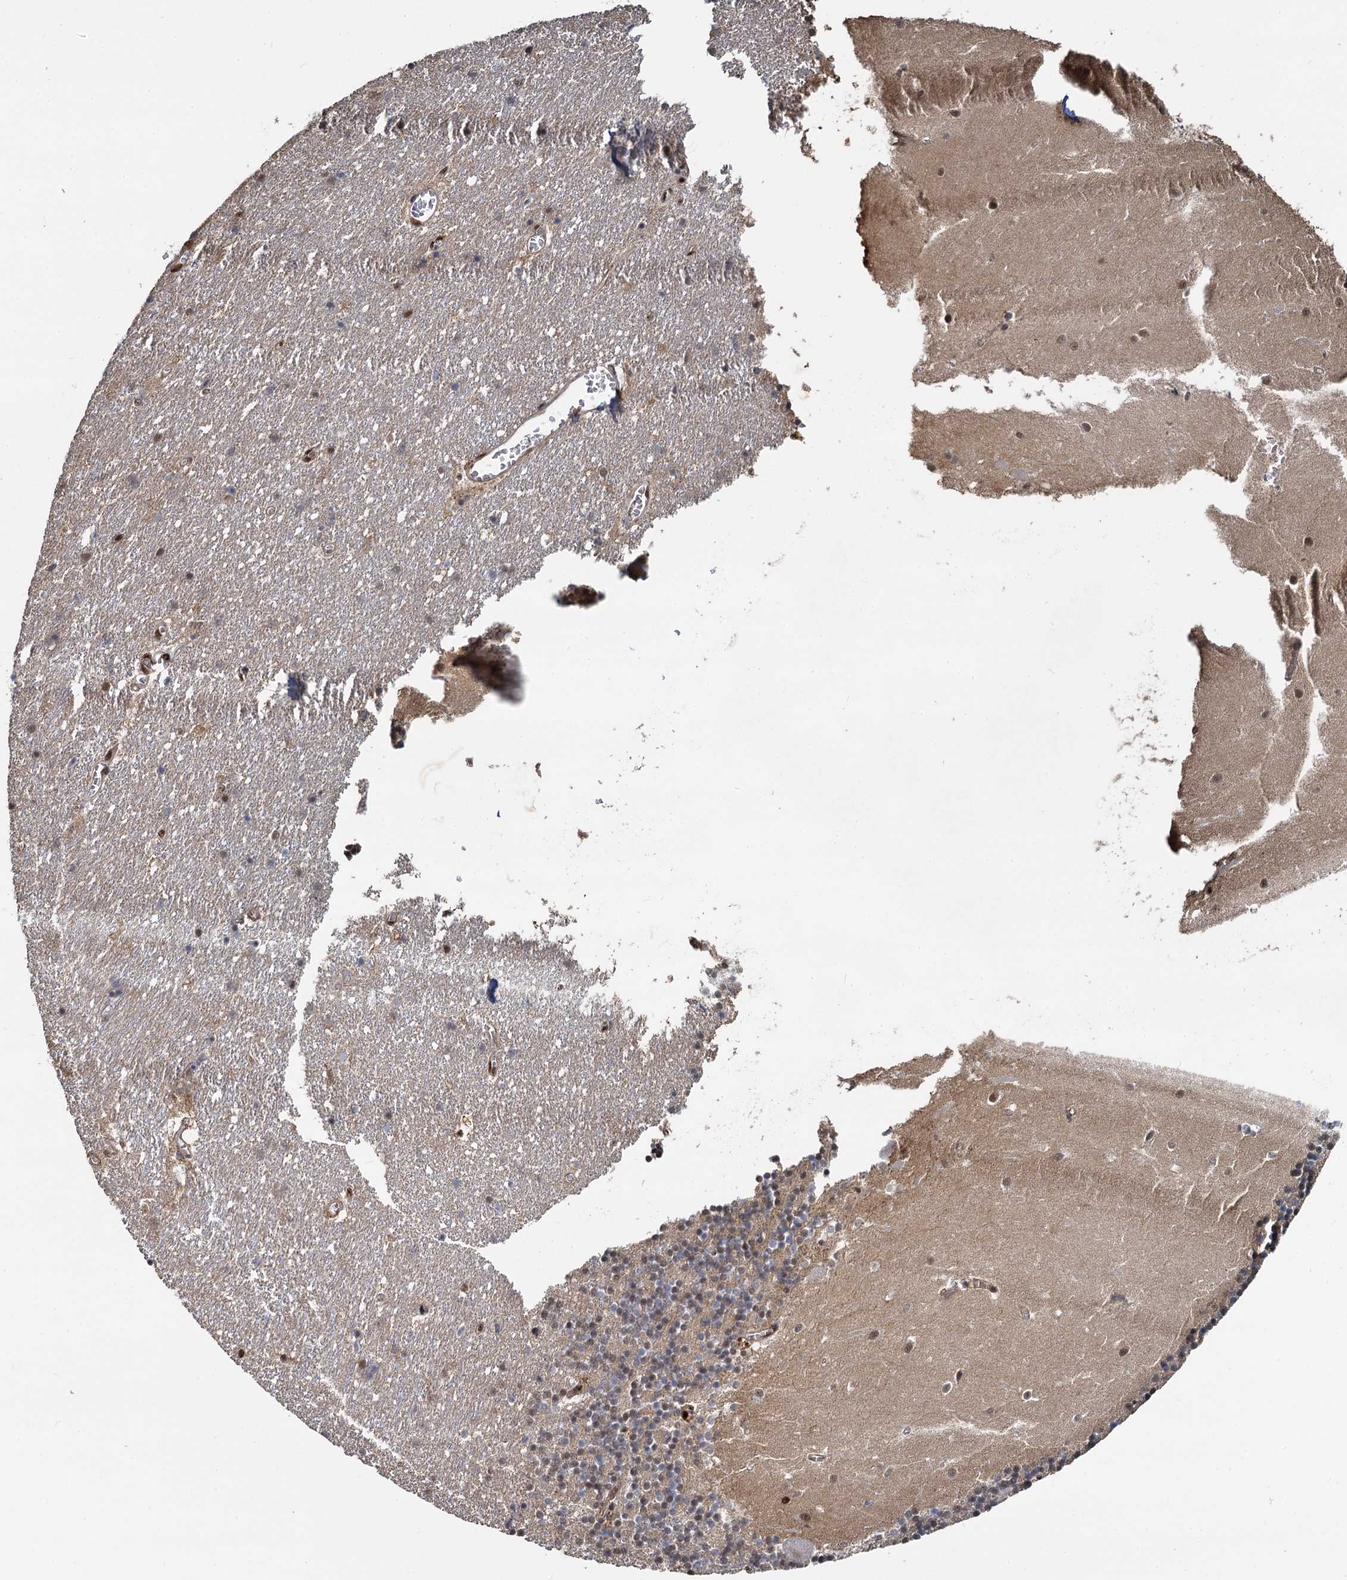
{"staining": {"intensity": "weak", "quantity": ">75%", "location": "cytoplasmic/membranous"}, "tissue": "cerebellum", "cell_type": "Cells in granular layer", "image_type": "normal", "snomed": [{"axis": "morphology", "description": "Normal tissue, NOS"}, {"axis": "topography", "description": "Cerebellum"}], "caption": "High-magnification brightfield microscopy of benign cerebellum stained with DAB (3,3'-diaminobenzidine) (brown) and counterstained with hematoxylin (blue). cells in granular layer exhibit weak cytoplasmic/membranous staining is identified in approximately>75% of cells.", "gene": "ANKRD49", "patient": {"sex": "male", "age": 54}}